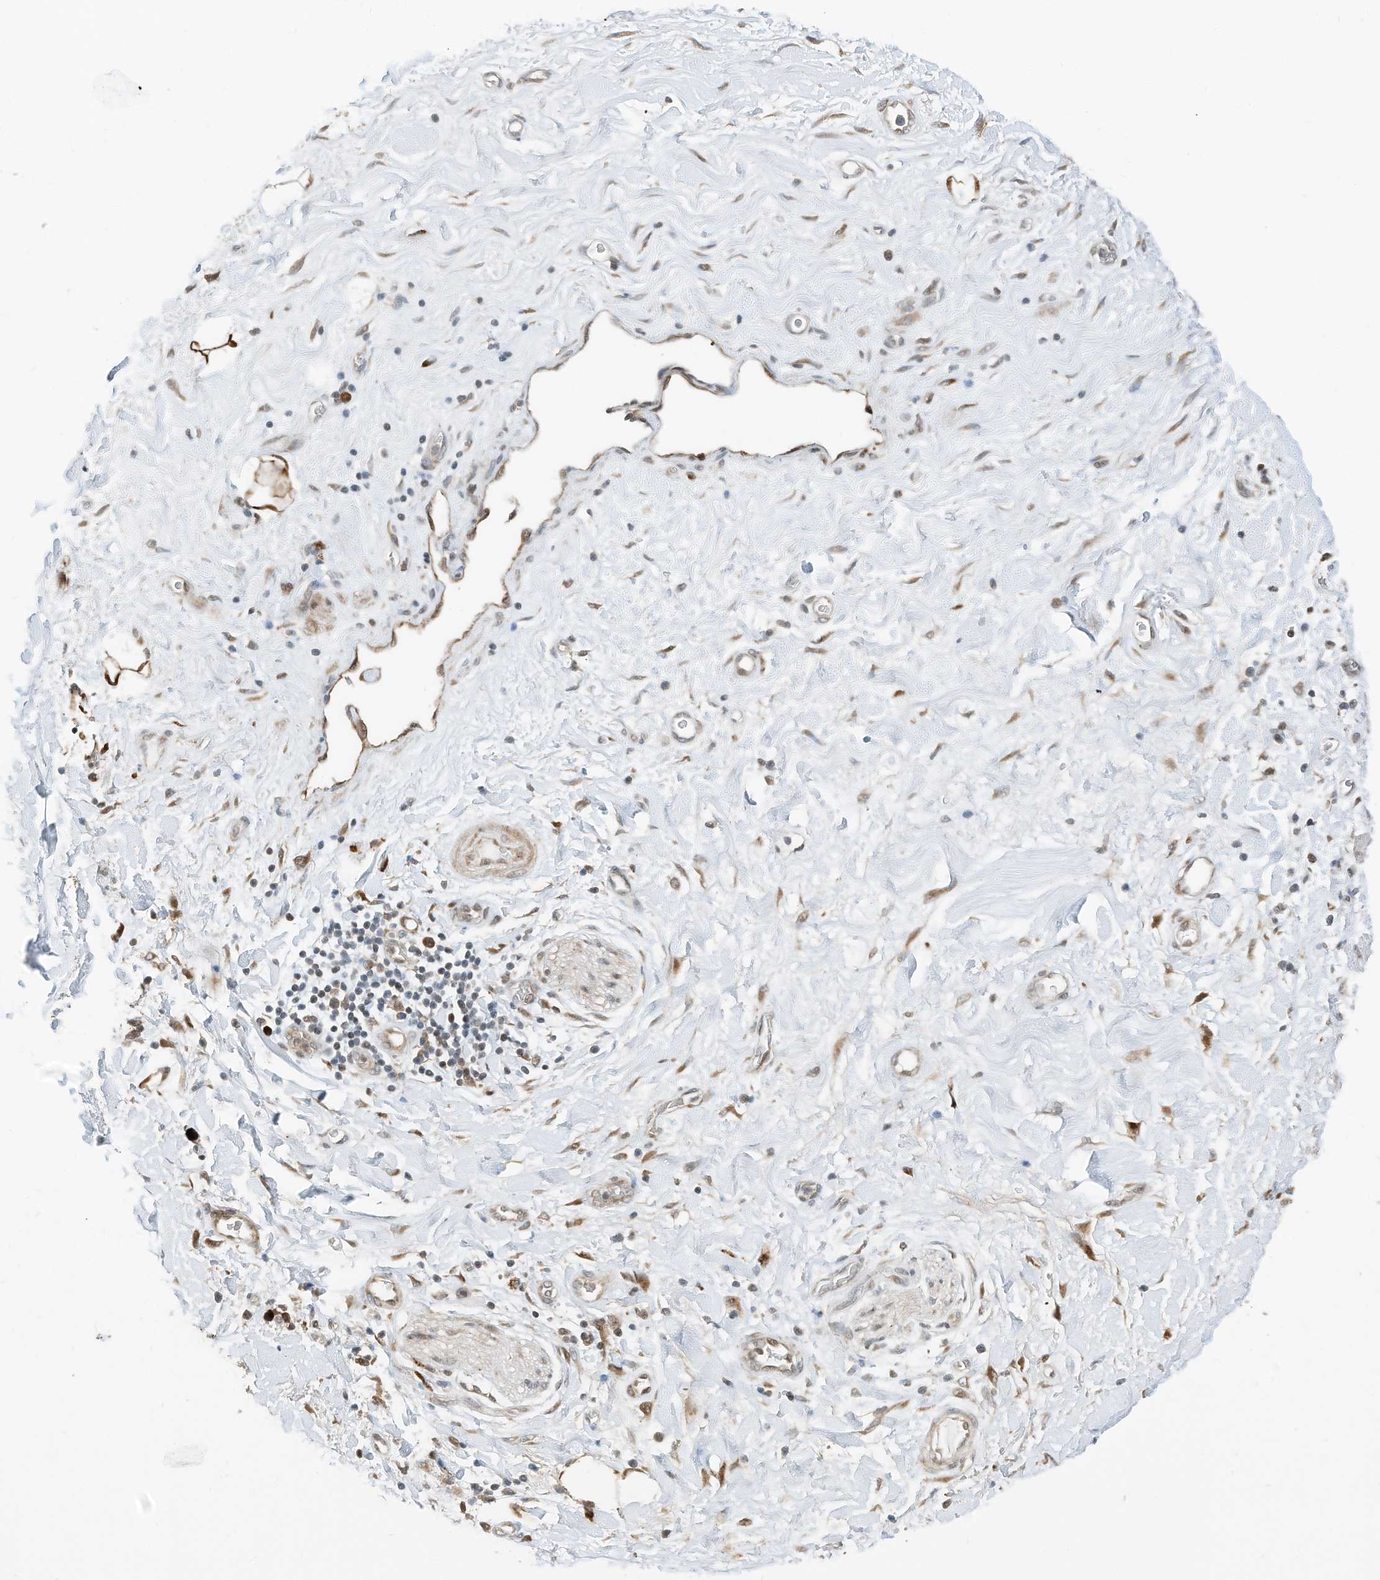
{"staining": {"intensity": "moderate", "quantity": ">75%", "location": "cytoplasmic/membranous,nuclear"}, "tissue": "adipose tissue", "cell_type": "Adipocytes", "image_type": "normal", "snomed": [{"axis": "morphology", "description": "Normal tissue, NOS"}, {"axis": "morphology", "description": "Adenocarcinoma, NOS"}, {"axis": "topography", "description": "Pancreas"}, {"axis": "topography", "description": "Peripheral nerve tissue"}], "caption": "Immunohistochemical staining of benign adipose tissue exhibits >75% levels of moderate cytoplasmic/membranous,nuclear protein positivity in about >75% of adipocytes.", "gene": "RMND1", "patient": {"sex": "male", "age": 59}}